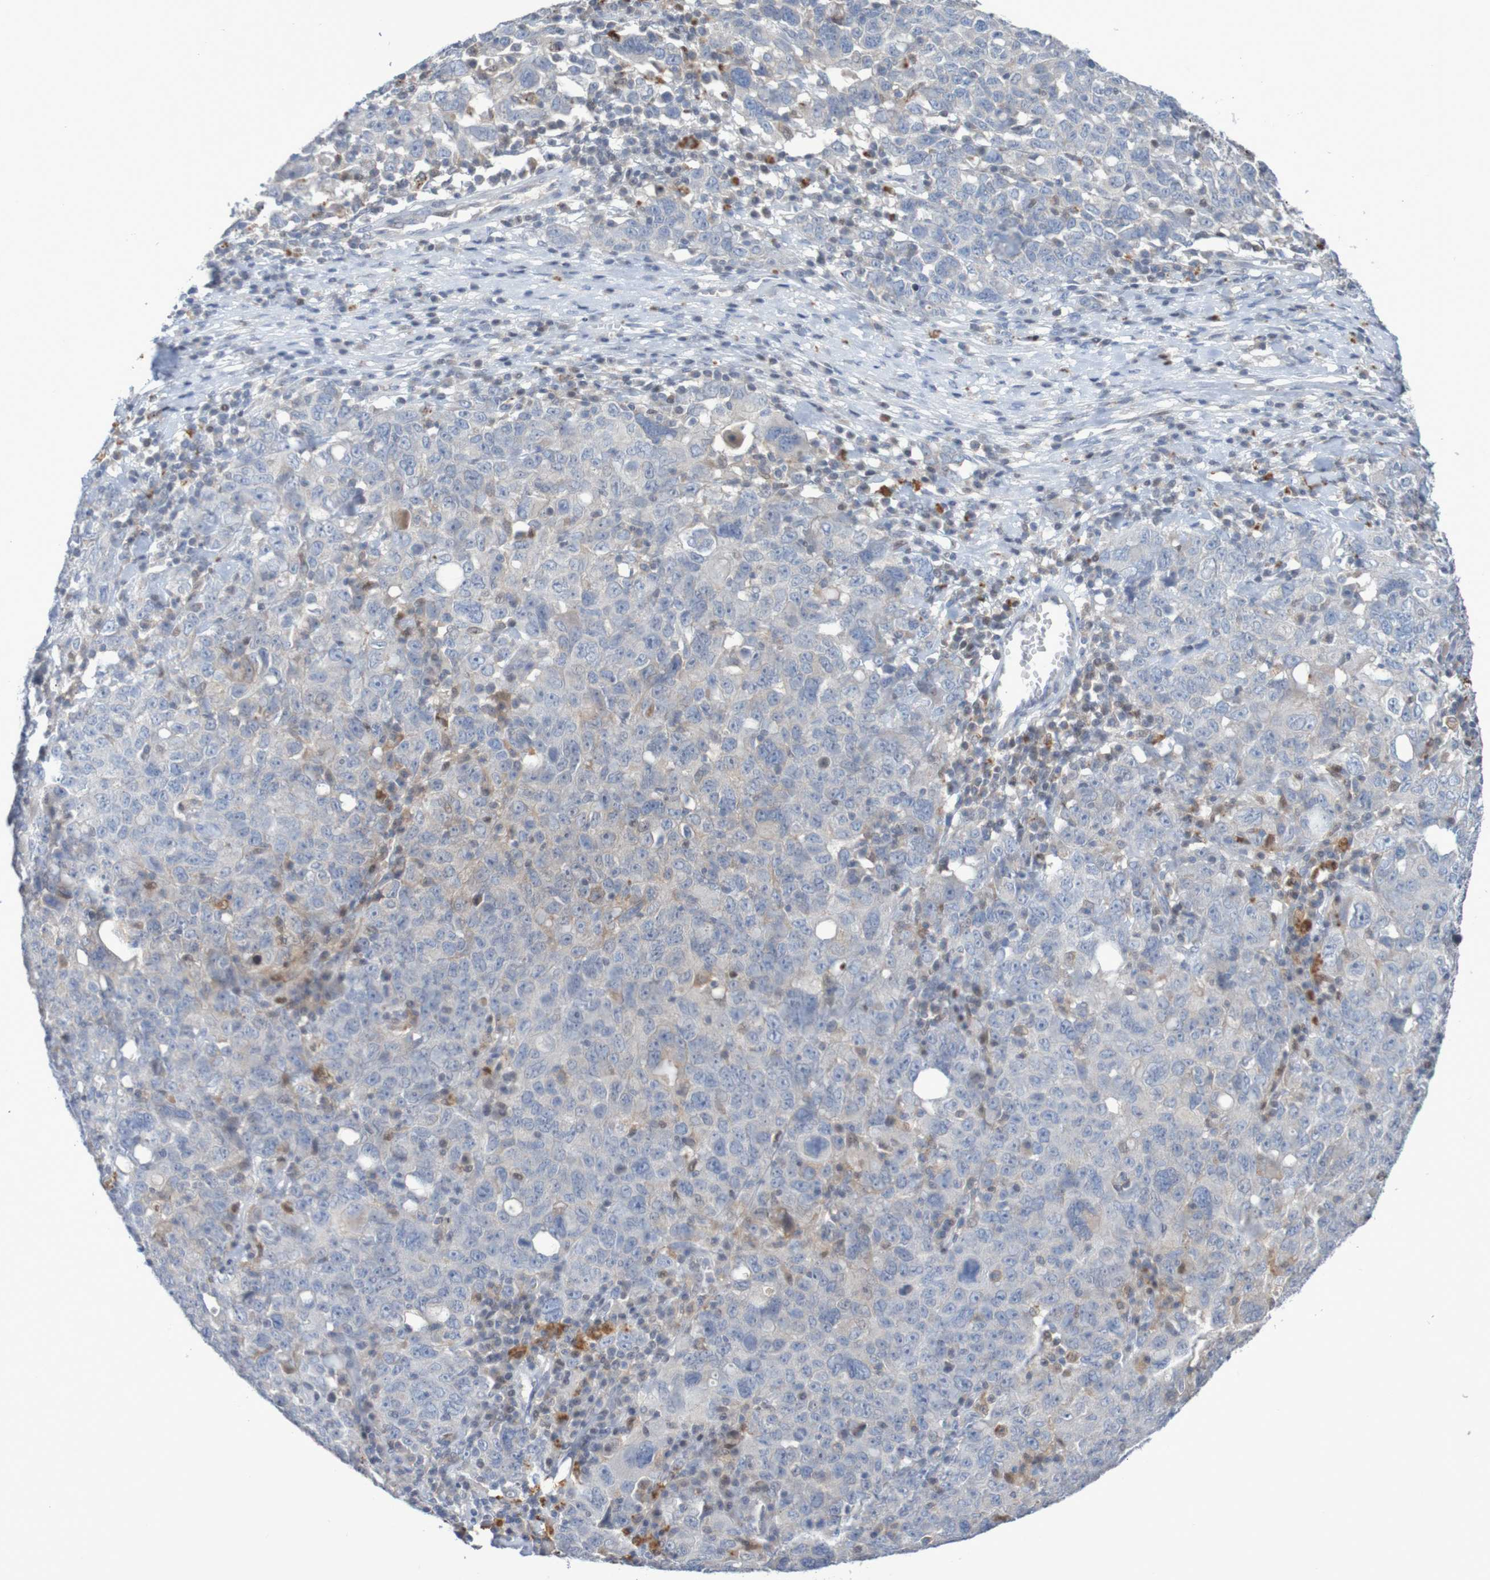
{"staining": {"intensity": "weak", "quantity": "<25%", "location": "cytoplasmic/membranous"}, "tissue": "ovarian cancer", "cell_type": "Tumor cells", "image_type": "cancer", "snomed": [{"axis": "morphology", "description": "Carcinoma, endometroid"}, {"axis": "topography", "description": "Ovary"}], "caption": "IHC micrograph of human endometroid carcinoma (ovarian) stained for a protein (brown), which displays no positivity in tumor cells.", "gene": "FBP2", "patient": {"sex": "female", "age": 62}}